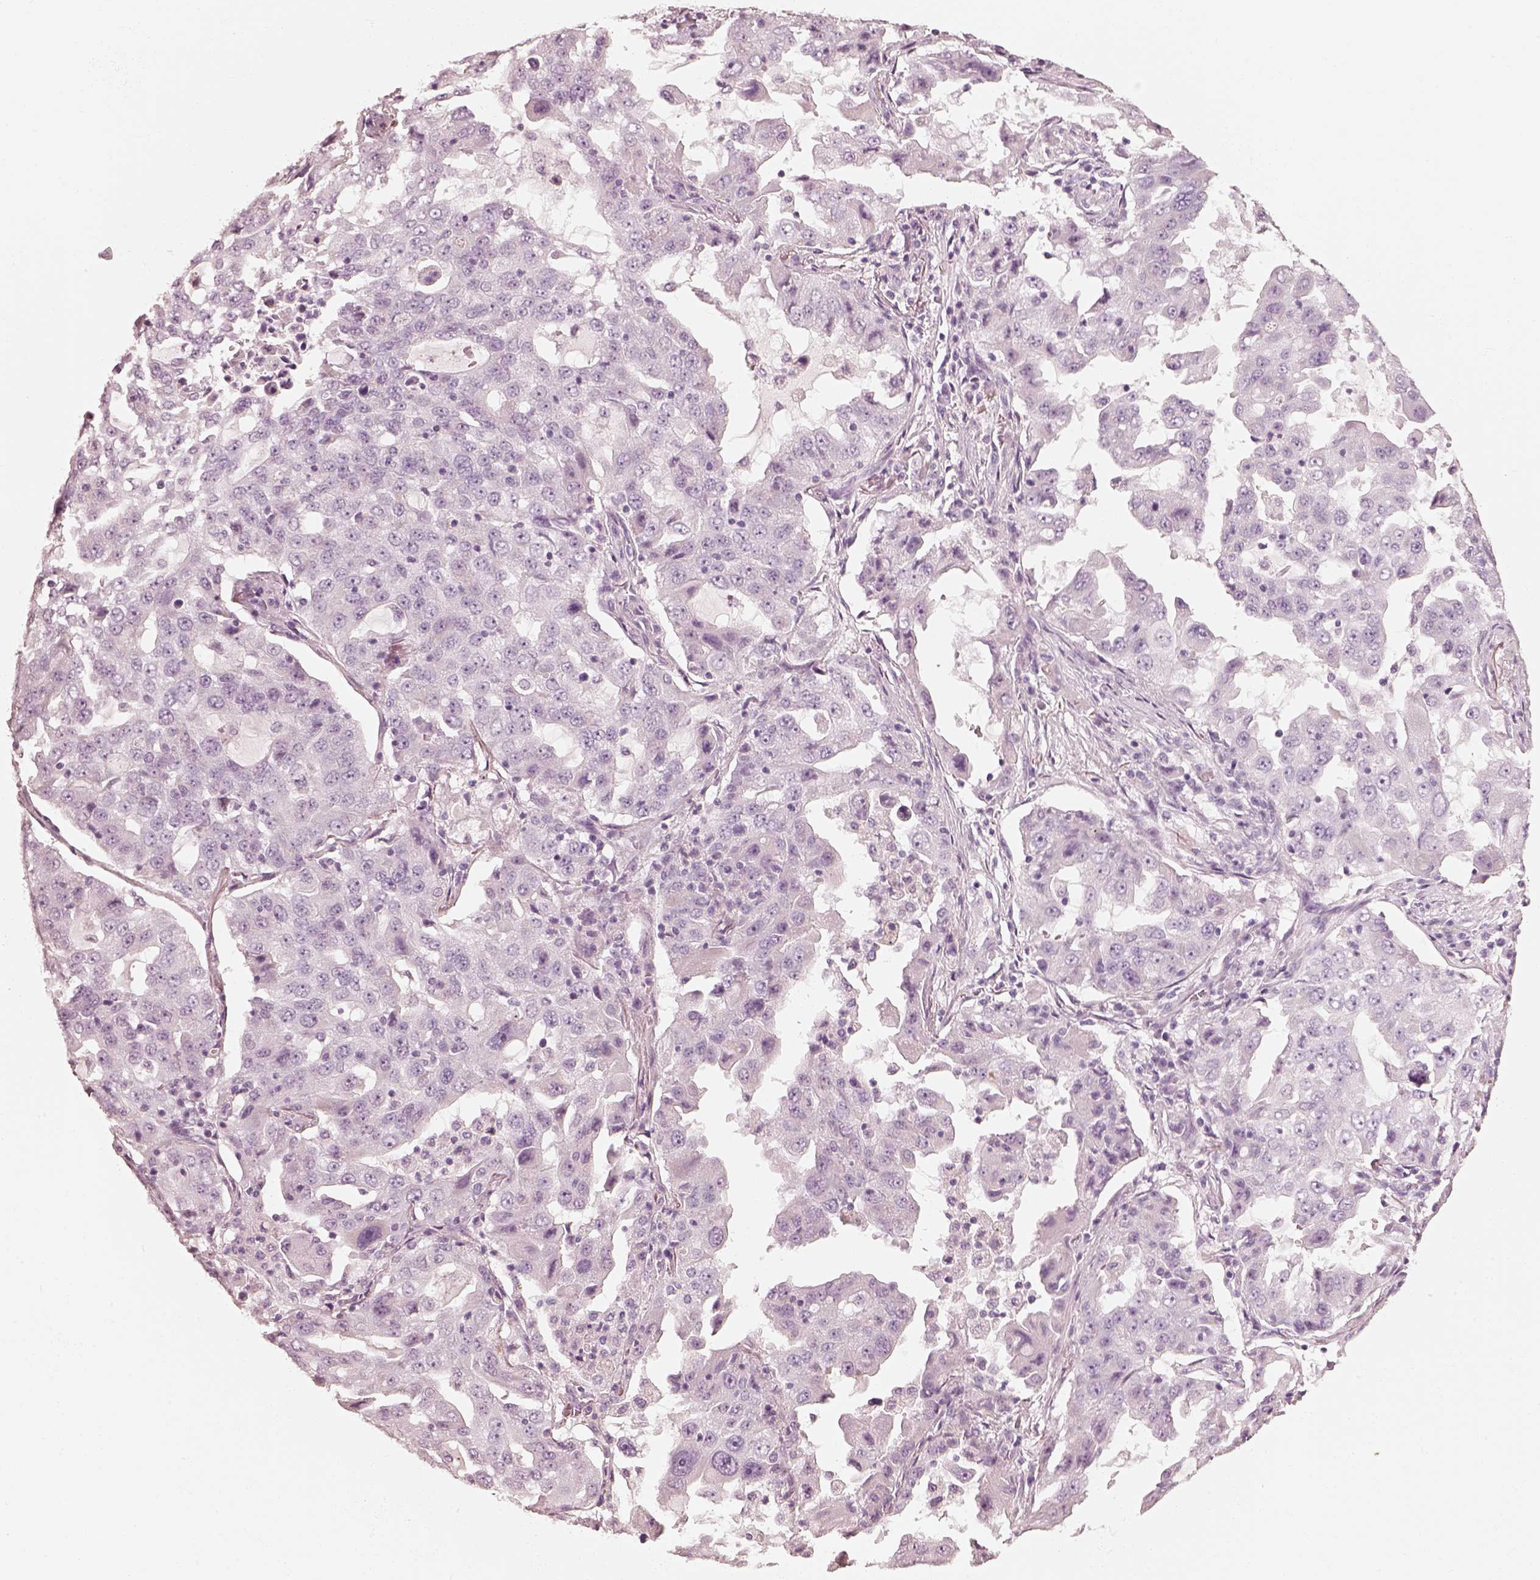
{"staining": {"intensity": "negative", "quantity": "none", "location": "none"}, "tissue": "lung cancer", "cell_type": "Tumor cells", "image_type": "cancer", "snomed": [{"axis": "morphology", "description": "Adenocarcinoma, NOS"}, {"axis": "topography", "description": "Lung"}], "caption": "Immunohistochemistry (IHC) image of neoplastic tissue: human lung adenocarcinoma stained with DAB (3,3'-diaminobenzidine) shows no significant protein staining in tumor cells. (Immunohistochemistry (IHC), brightfield microscopy, high magnification).", "gene": "R3HDML", "patient": {"sex": "female", "age": 61}}